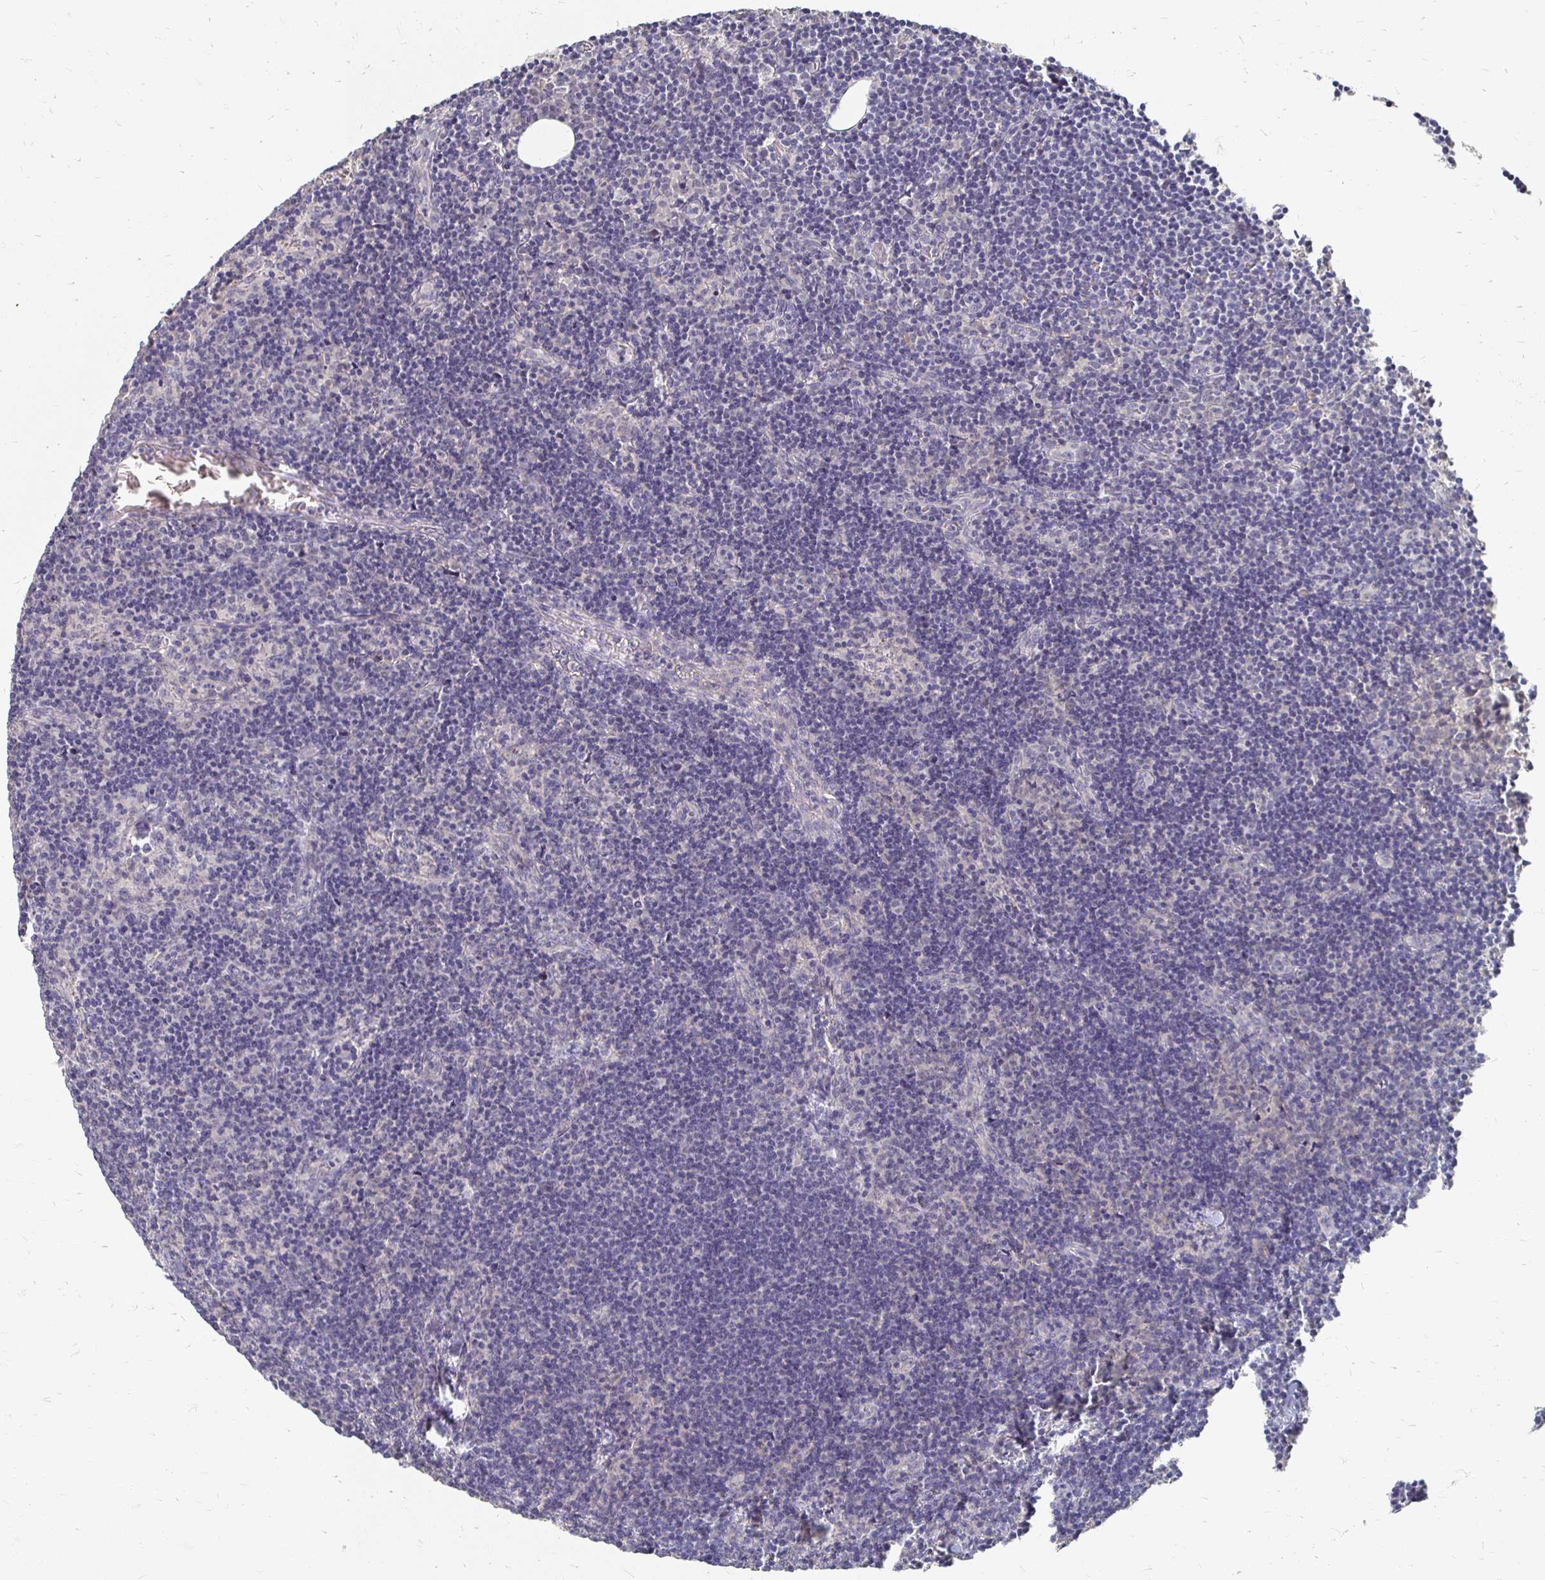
{"staining": {"intensity": "negative", "quantity": "none", "location": "none"}, "tissue": "lymph node", "cell_type": "Germinal center cells", "image_type": "normal", "snomed": [{"axis": "morphology", "description": "Normal tissue, NOS"}, {"axis": "topography", "description": "Lymph node"}], "caption": "This is an immunohistochemistry (IHC) histopathology image of unremarkable human lymph node. There is no staining in germinal center cells.", "gene": "FKRP", "patient": {"sex": "female", "age": 41}}